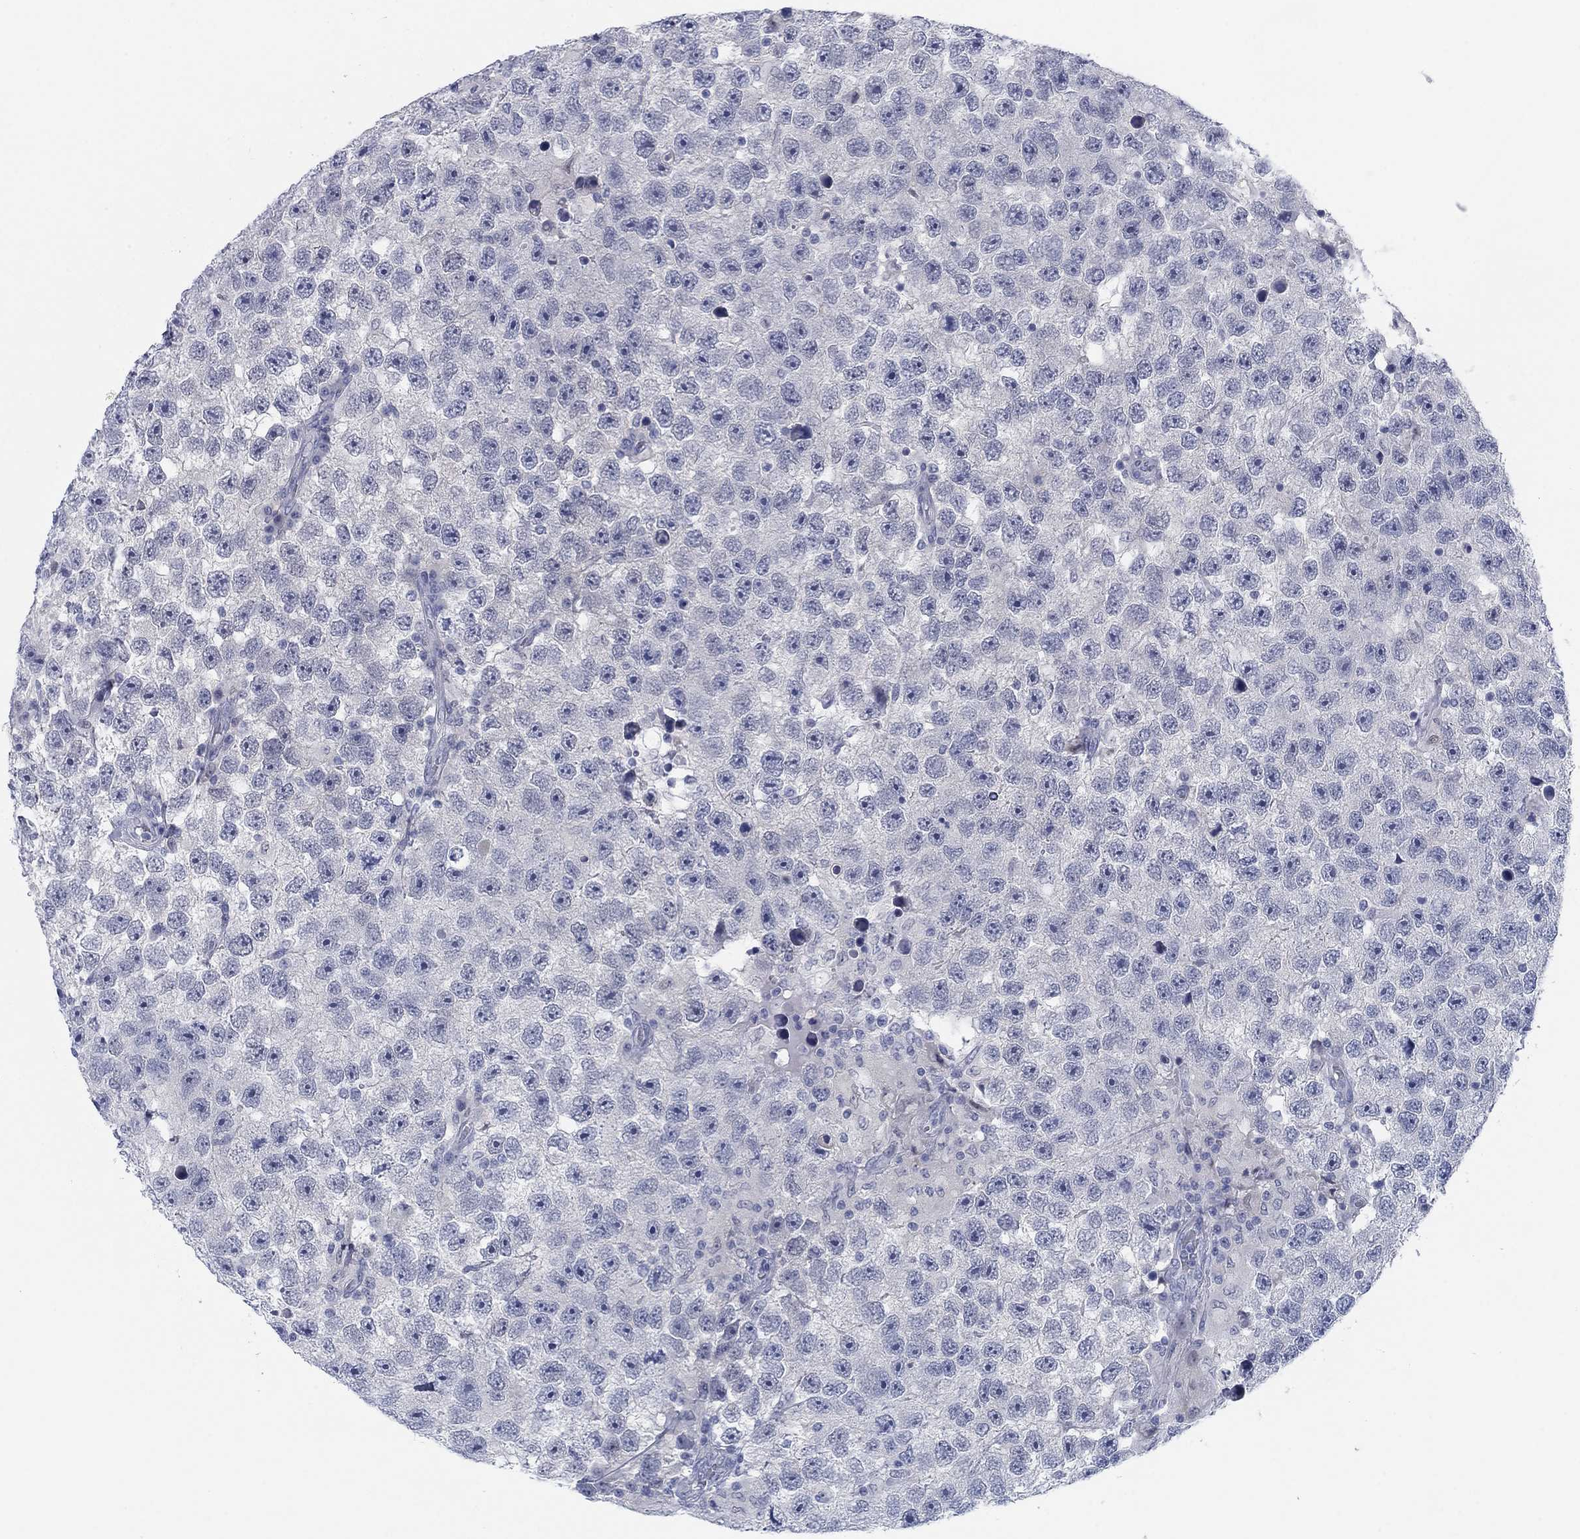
{"staining": {"intensity": "negative", "quantity": "none", "location": "none"}, "tissue": "testis cancer", "cell_type": "Tumor cells", "image_type": "cancer", "snomed": [{"axis": "morphology", "description": "Seminoma, NOS"}, {"axis": "topography", "description": "Testis"}], "caption": "This is an immunohistochemistry micrograph of human seminoma (testis). There is no staining in tumor cells.", "gene": "DNAL1", "patient": {"sex": "male", "age": 26}}